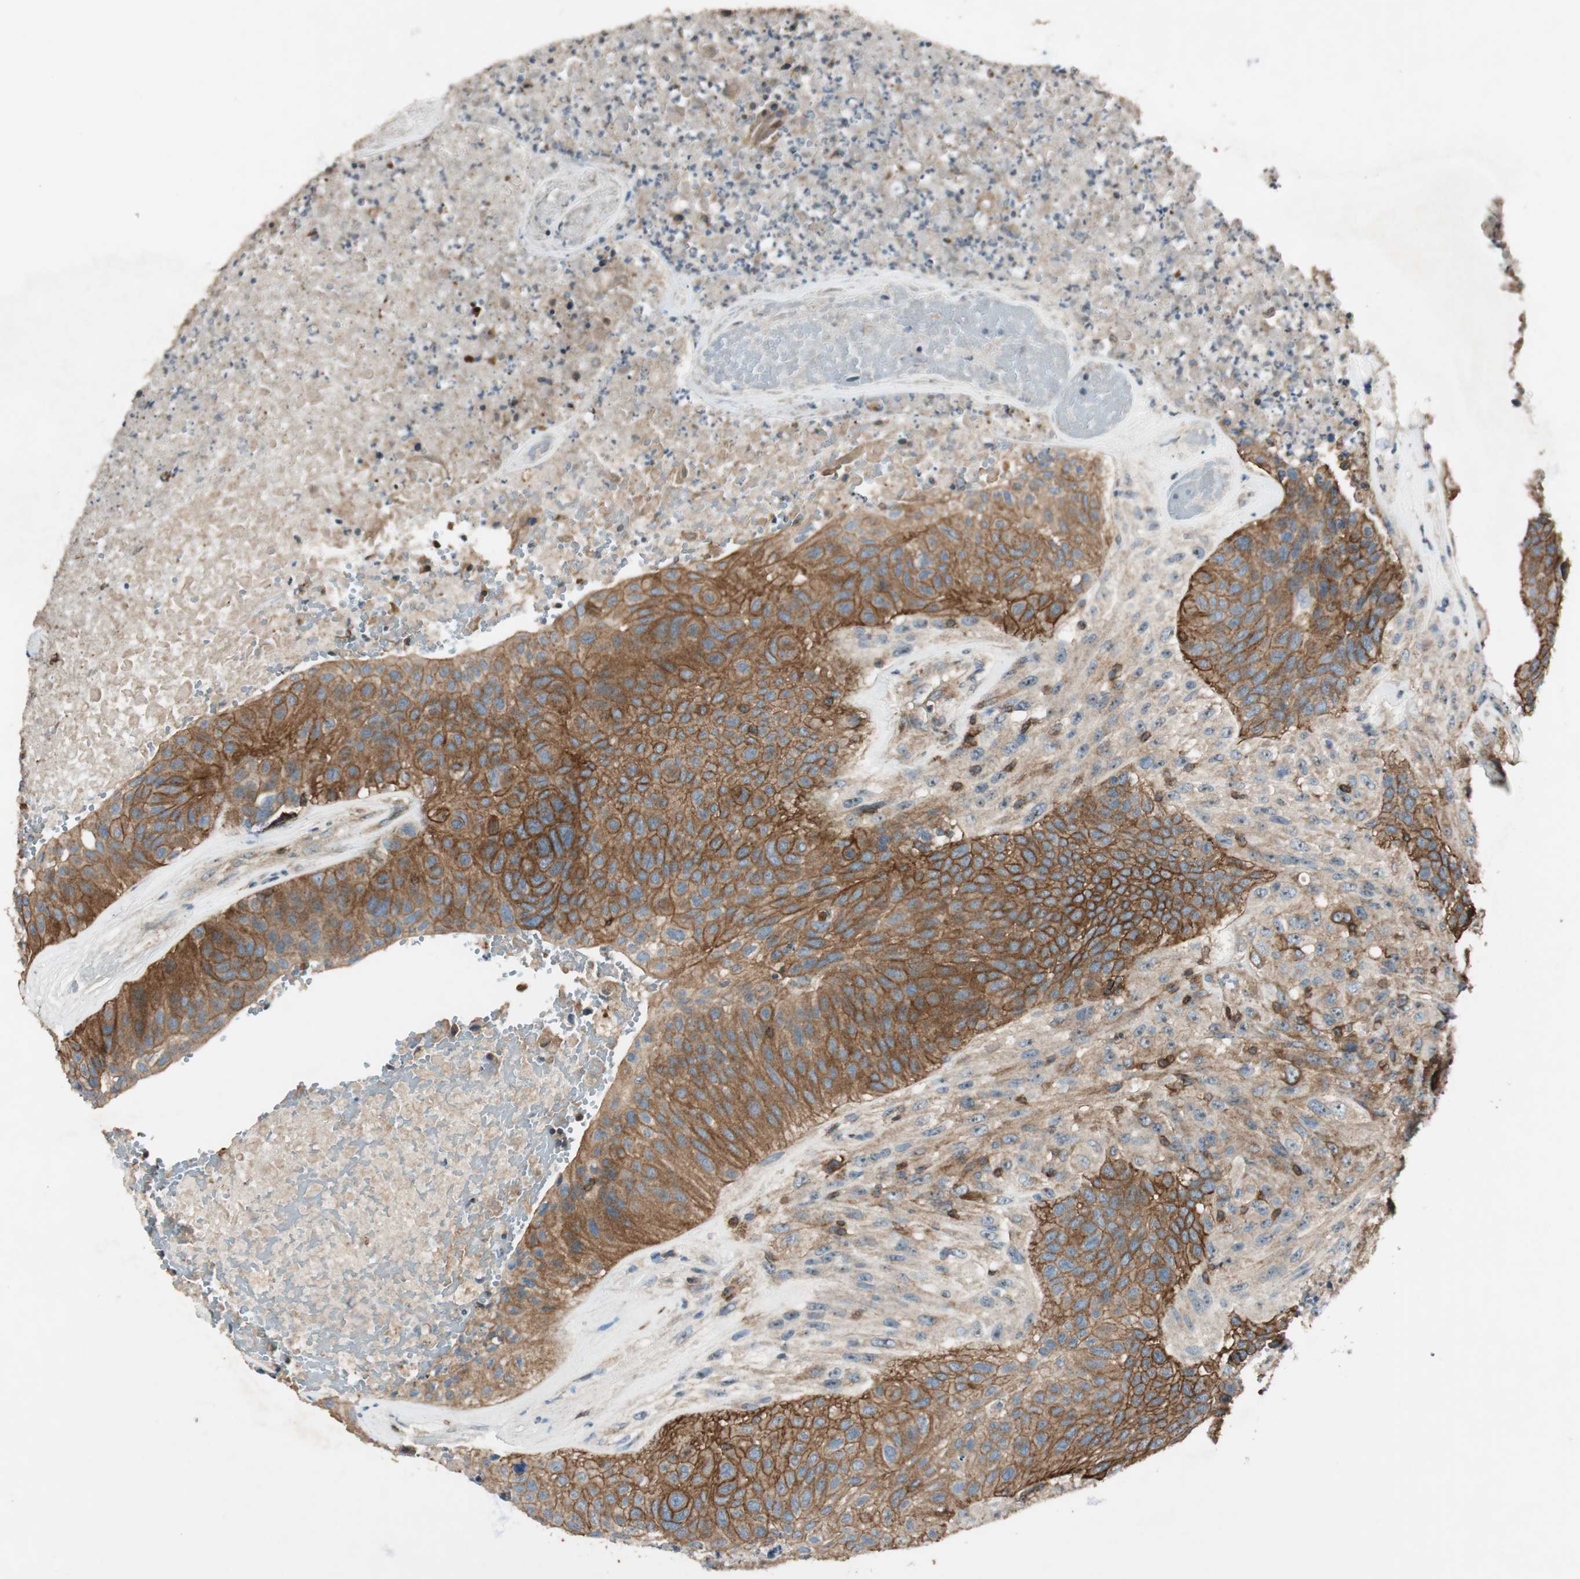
{"staining": {"intensity": "strong", "quantity": ">75%", "location": "cytoplasmic/membranous"}, "tissue": "urothelial cancer", "cell_type": "Tumor cells", "image_type": "cancer", "snomed": [{"axis": "morphology", "description": "Urothelial carcinoma, High grade"}, {"axis": "topography", "description": "Urinary bladder"}], "caption": "Brown immunohistochemical staining in human urothelial cancer exhibits strong cytoplasmic/membranous positivity in about >75% of tumor cells. Ihc stains the protein in brown and the nuclei are stained blue.", "gene": "BTN3A3", "patient": {"sex": "male", "age": 66}}